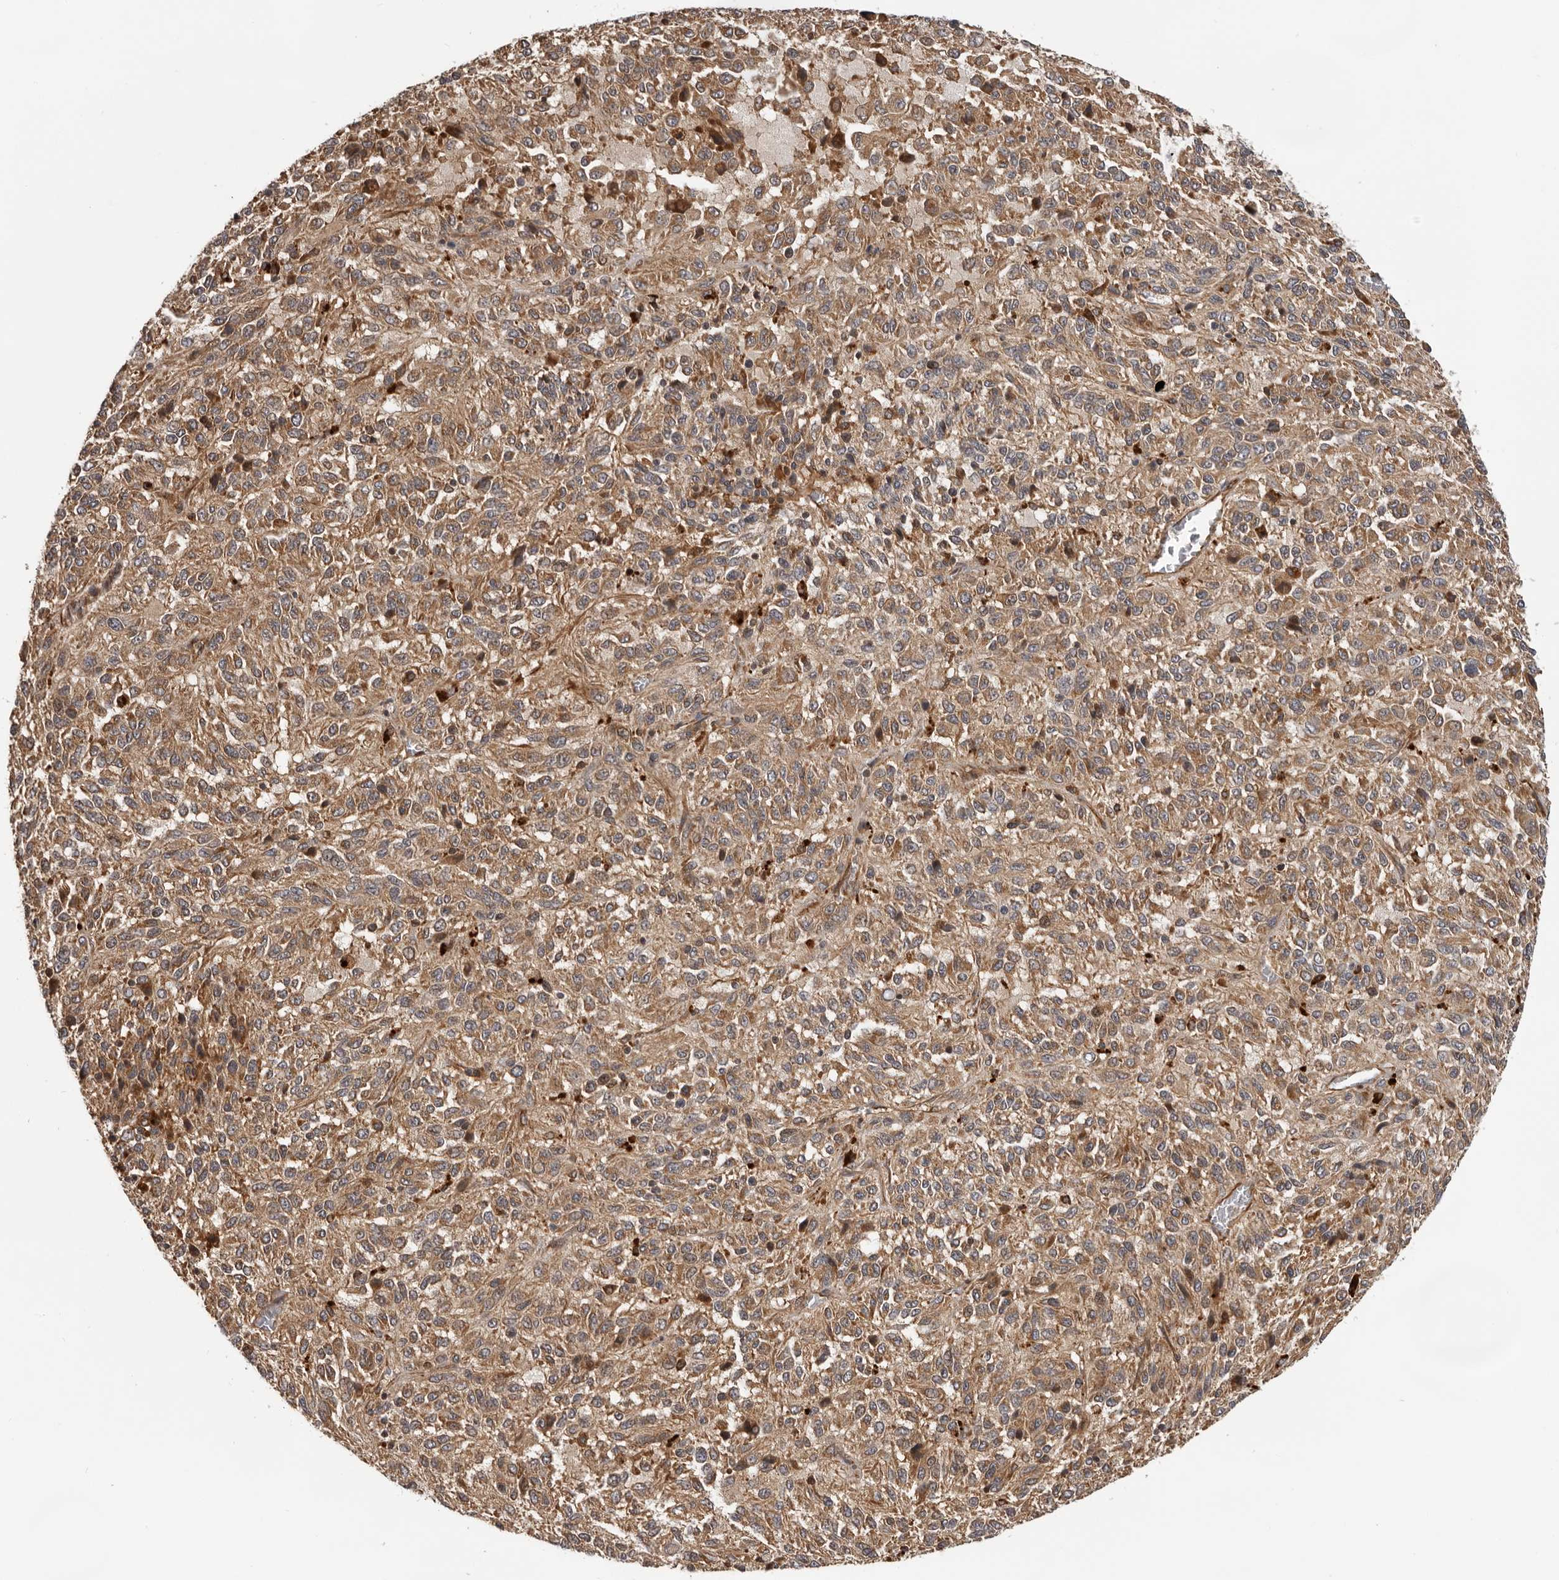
{"staining": {"intensity": "moderate", "quantity": ">75%", "location": "cytoplasmic/membranous"}, "tissue": "melanoma", "cell_type": "Tumor cells", "image_type": "cancer", "snomed": [{"axis": "morphology", "description": "Malignant melanoma, Metastatic site"}, {"axis": "topography", "description": "Lung"}], "caption": "The micrograph displays immunohistochemical staining of melanoma. There is moderate cytoplasmic/membranous expression is present in approximately >75% of tumor cells.", "gene": "RNF157", "patient": {"sex": "male", "age": 64}}